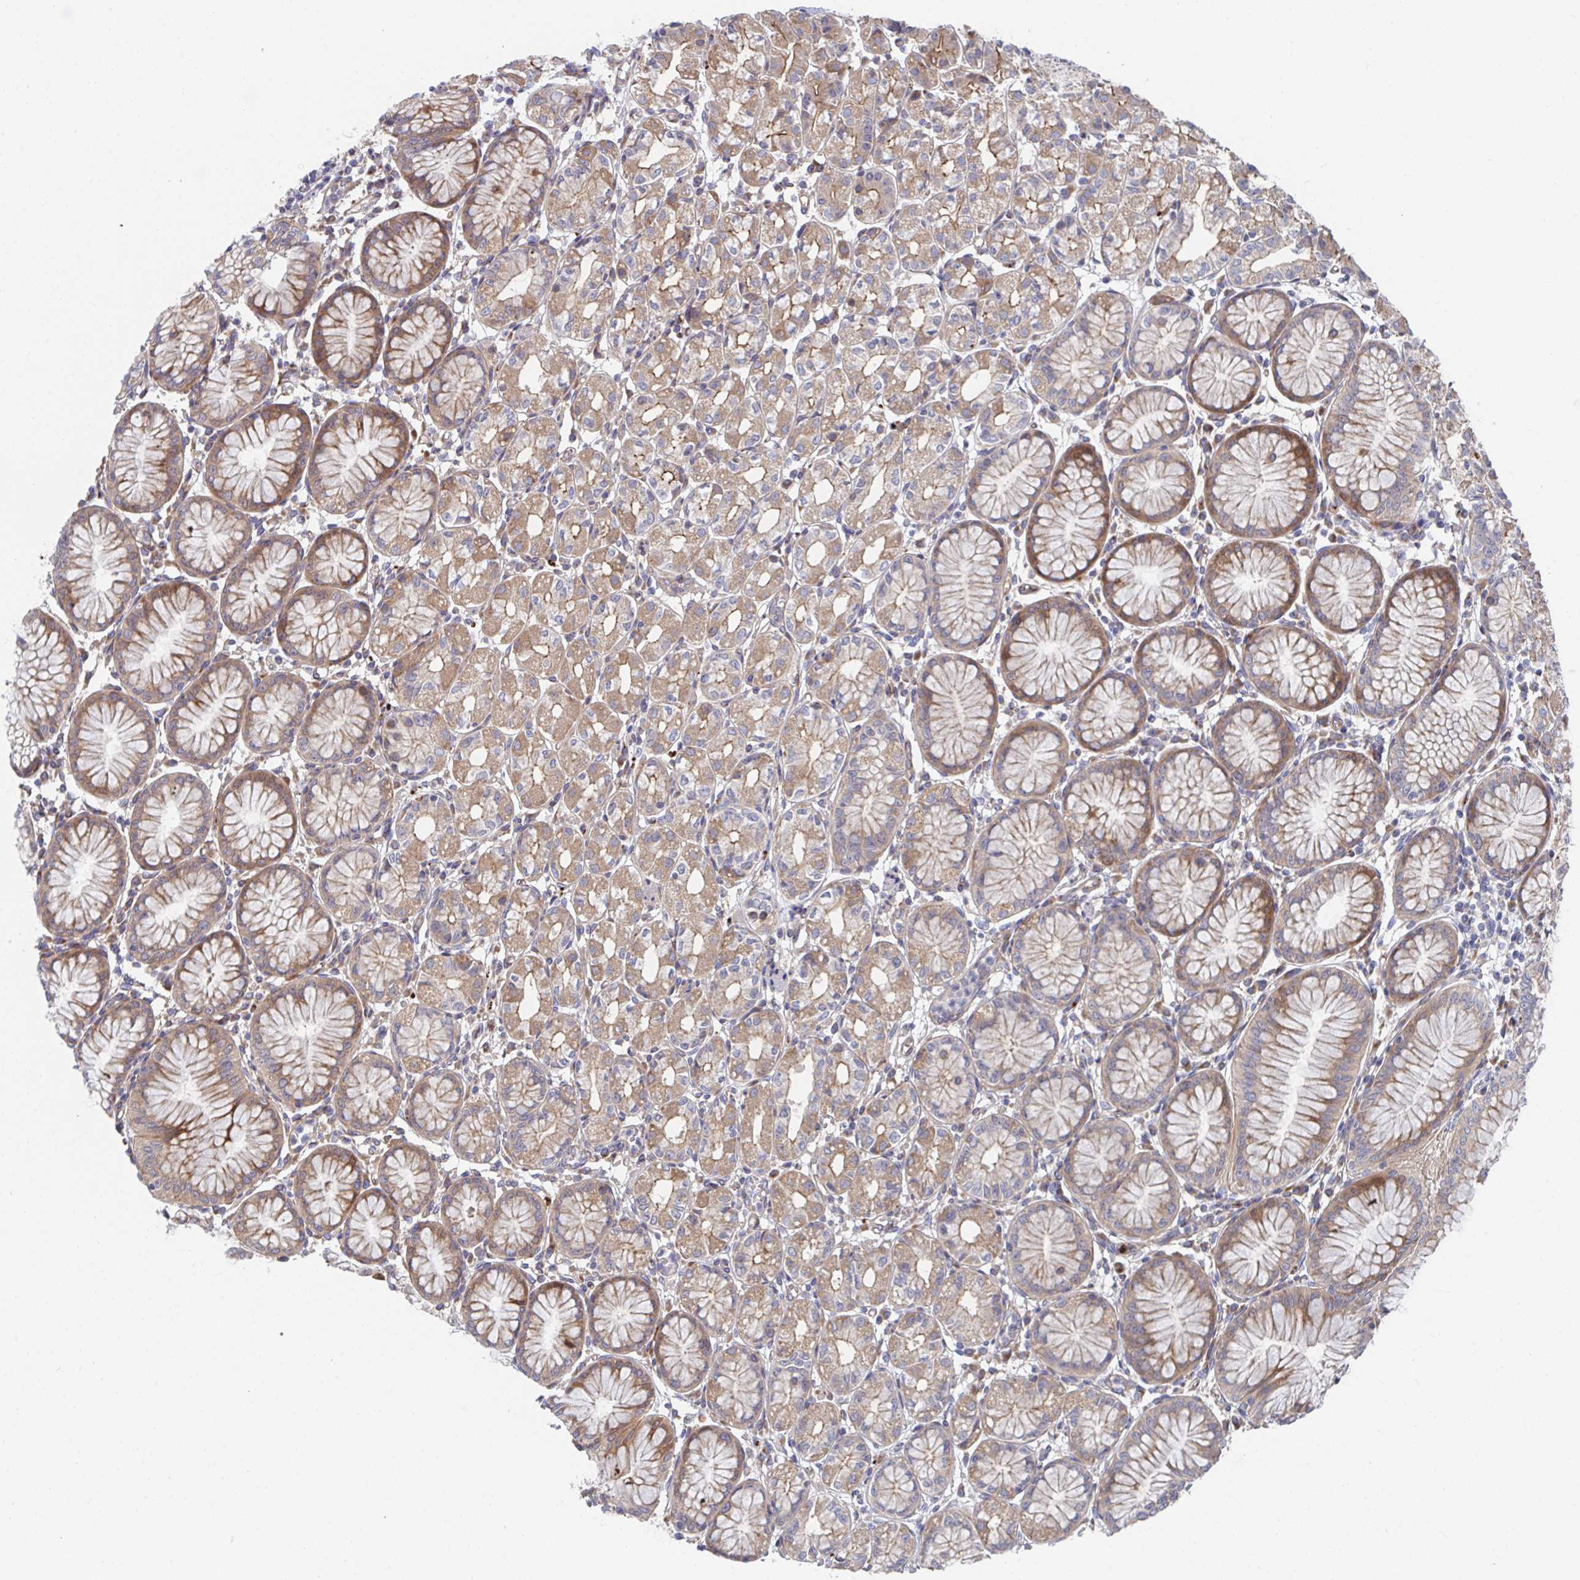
{"staining": {"intensity": "moderate", "quantity": ">75%", "location": "cytoplasmic/membranous"}, "tissue": "stomach", "cell_type": "Glandular cells", "image_type": "normal", "snomed": [{"axis": "morphology", "description": "Normal tissue, NOS"}, {"axis": "topography", "description": "Stomach"}], "caption": "Protein staining demonstrates moderate cytoplasmic/membranous staining in approximately >75% of glandular cells in unremarkable stomach. (DAB (3,3'-diaminobenzidine) IHC with brightfield microscopy, high magnification).", "gene": "FJX1", "patient": {"sex": "female", "age": 57}}